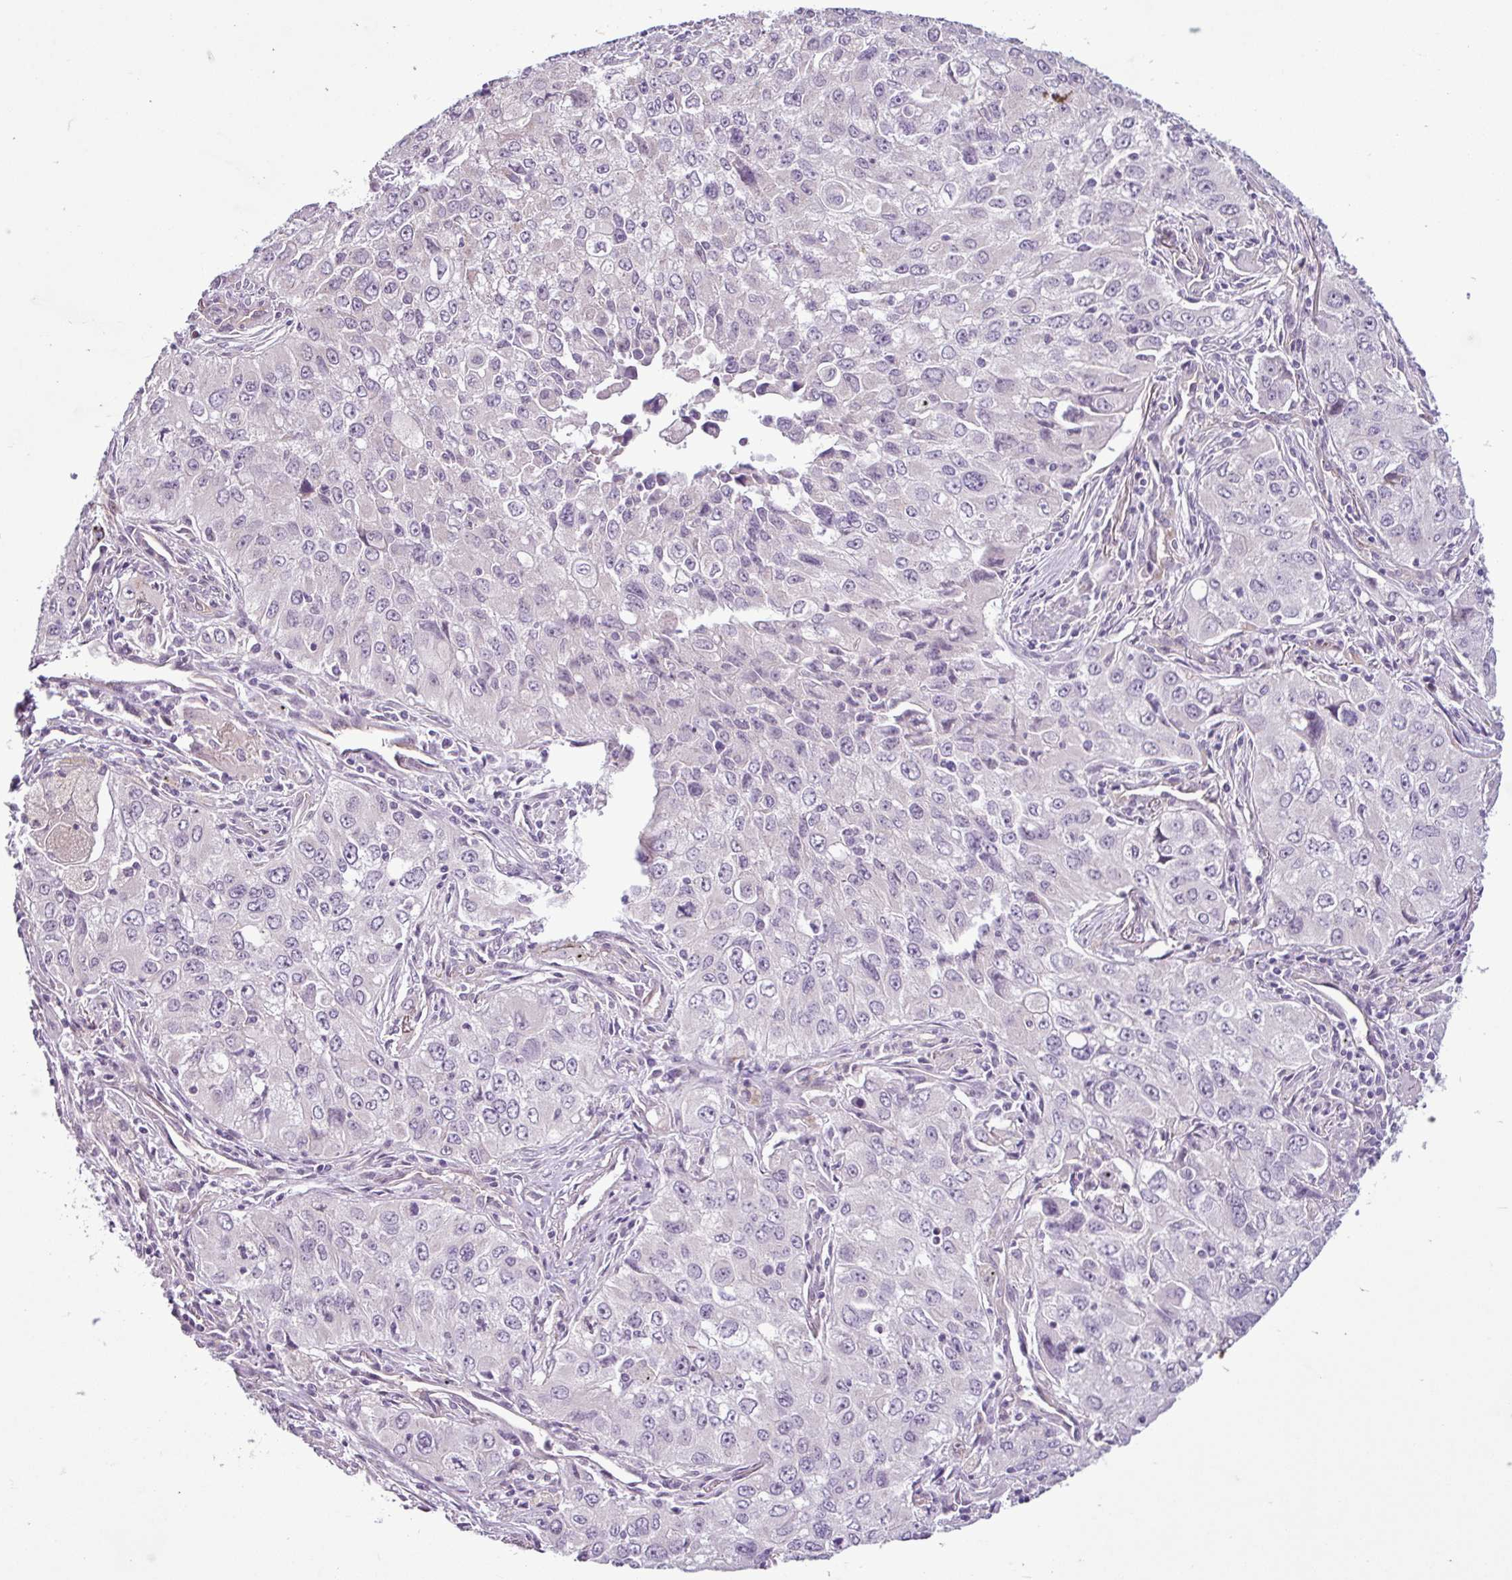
{"staining": {"intensity": "negative", "quantity": "none", "location": "none"}, "tissue": "lung cancer", "cell_type": "Tumor cells", "image_type": "cancer", "snomed": [{"axis": "morphology", "description": "Adenocarcinoma, NOS"}, {"axis": "morphology", "description": "Adenocarcinoma, metastatic, NOS"}, {"axis": "topography", "description": "Lymph node"}, {"axis": "topography", "description": "Lung"}], "caption": "Immunohistochemistry (IHC) histopathology image of human lung cancer stained for a protein (brown), which reveals no staining in tumor cells.", "gene": "C9orf24", "patient": {"sex": "female", "age": 42}}